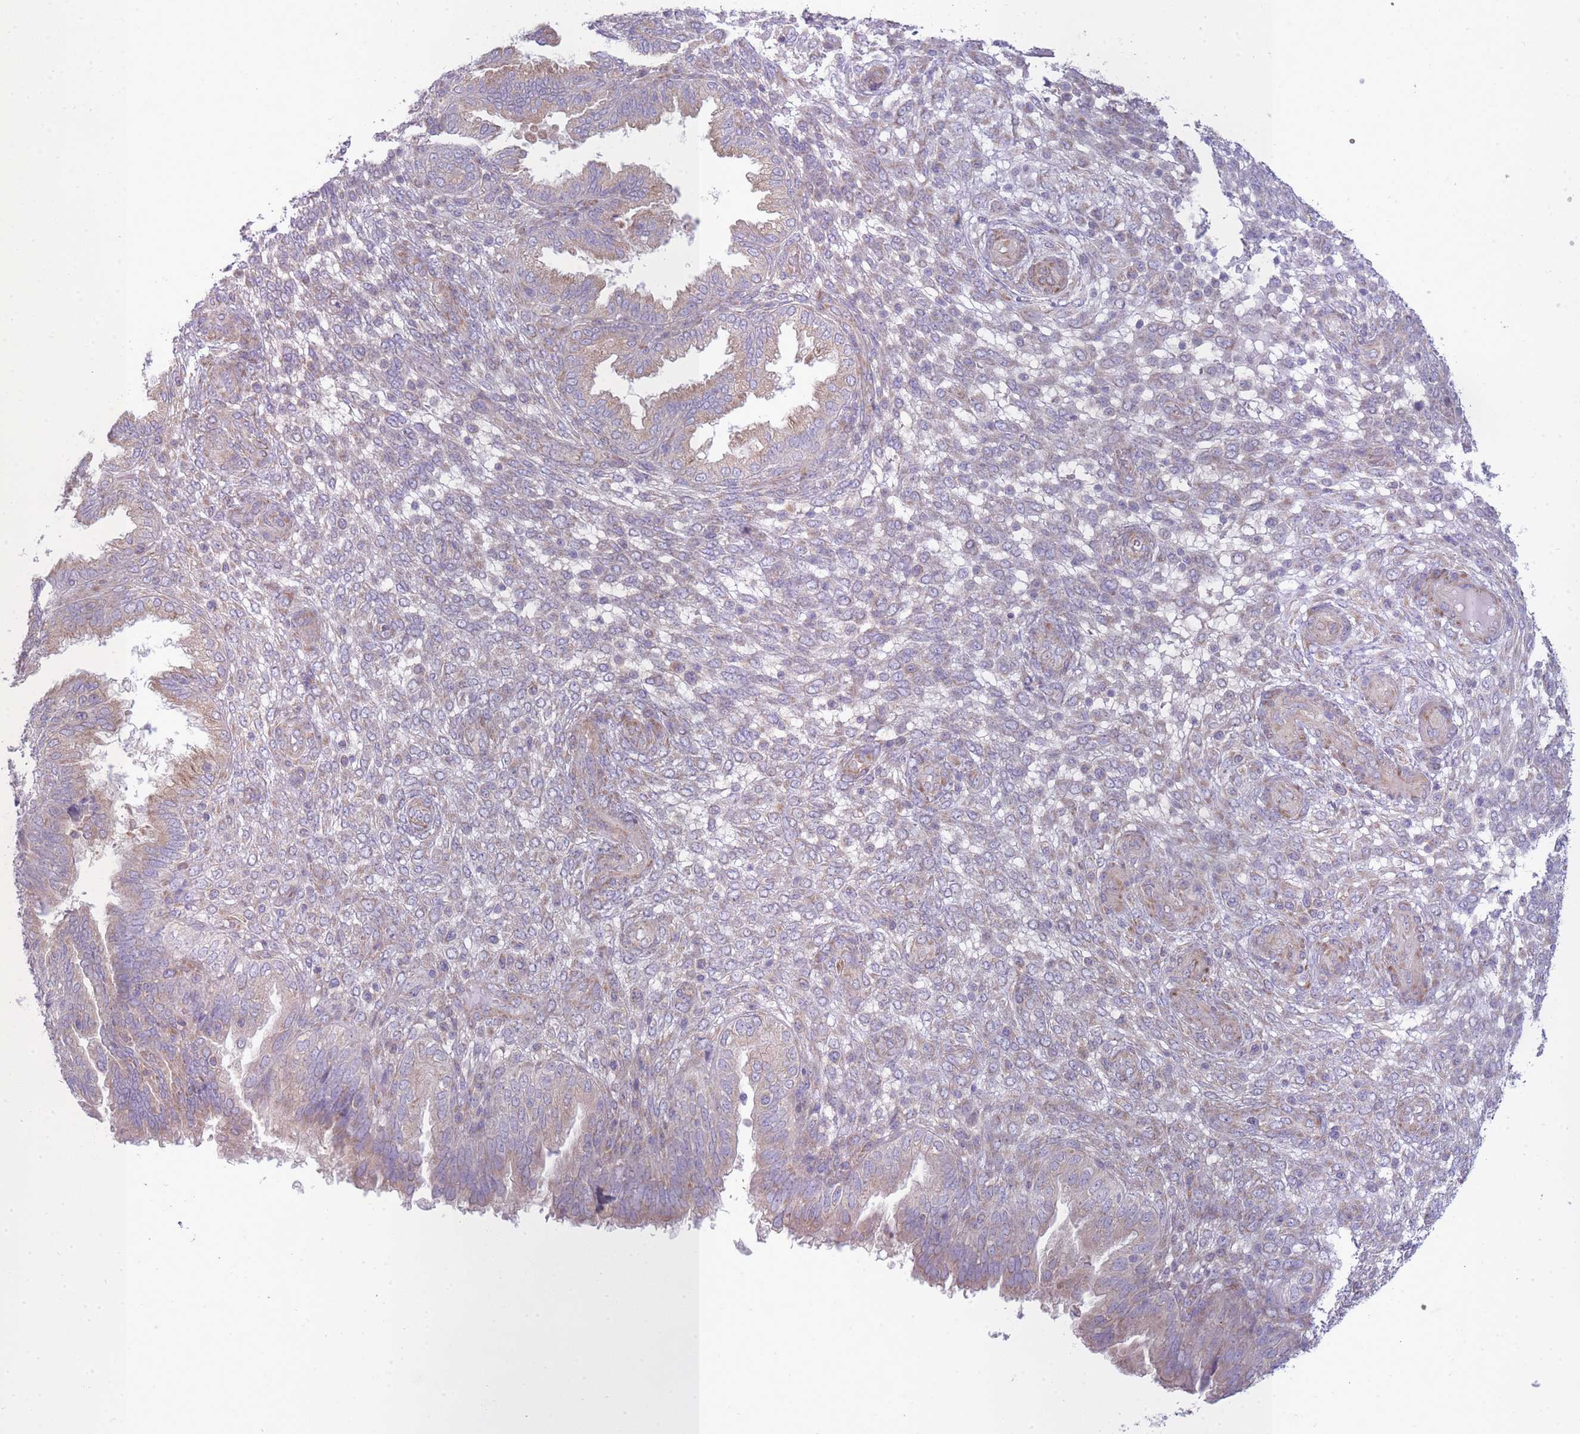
{"staining": {"intensity": "negative", "quantity": "none", "location": "none"}, "tissue": "endometrium", "cell_type": "Cells in endometrial stroma", "image_type": "normal", "snomed": [{"axis": "morphology", "description": "Normal tissue, NOS"}, {"axis": "topography", "description": "Endometrium"}], "caption": "Photomicrograph shows no protein staining in cells in endometrial stroma of normal endometrium.", "gene": "OR5L1", "patient": {"sex": "female", "age": 33}}